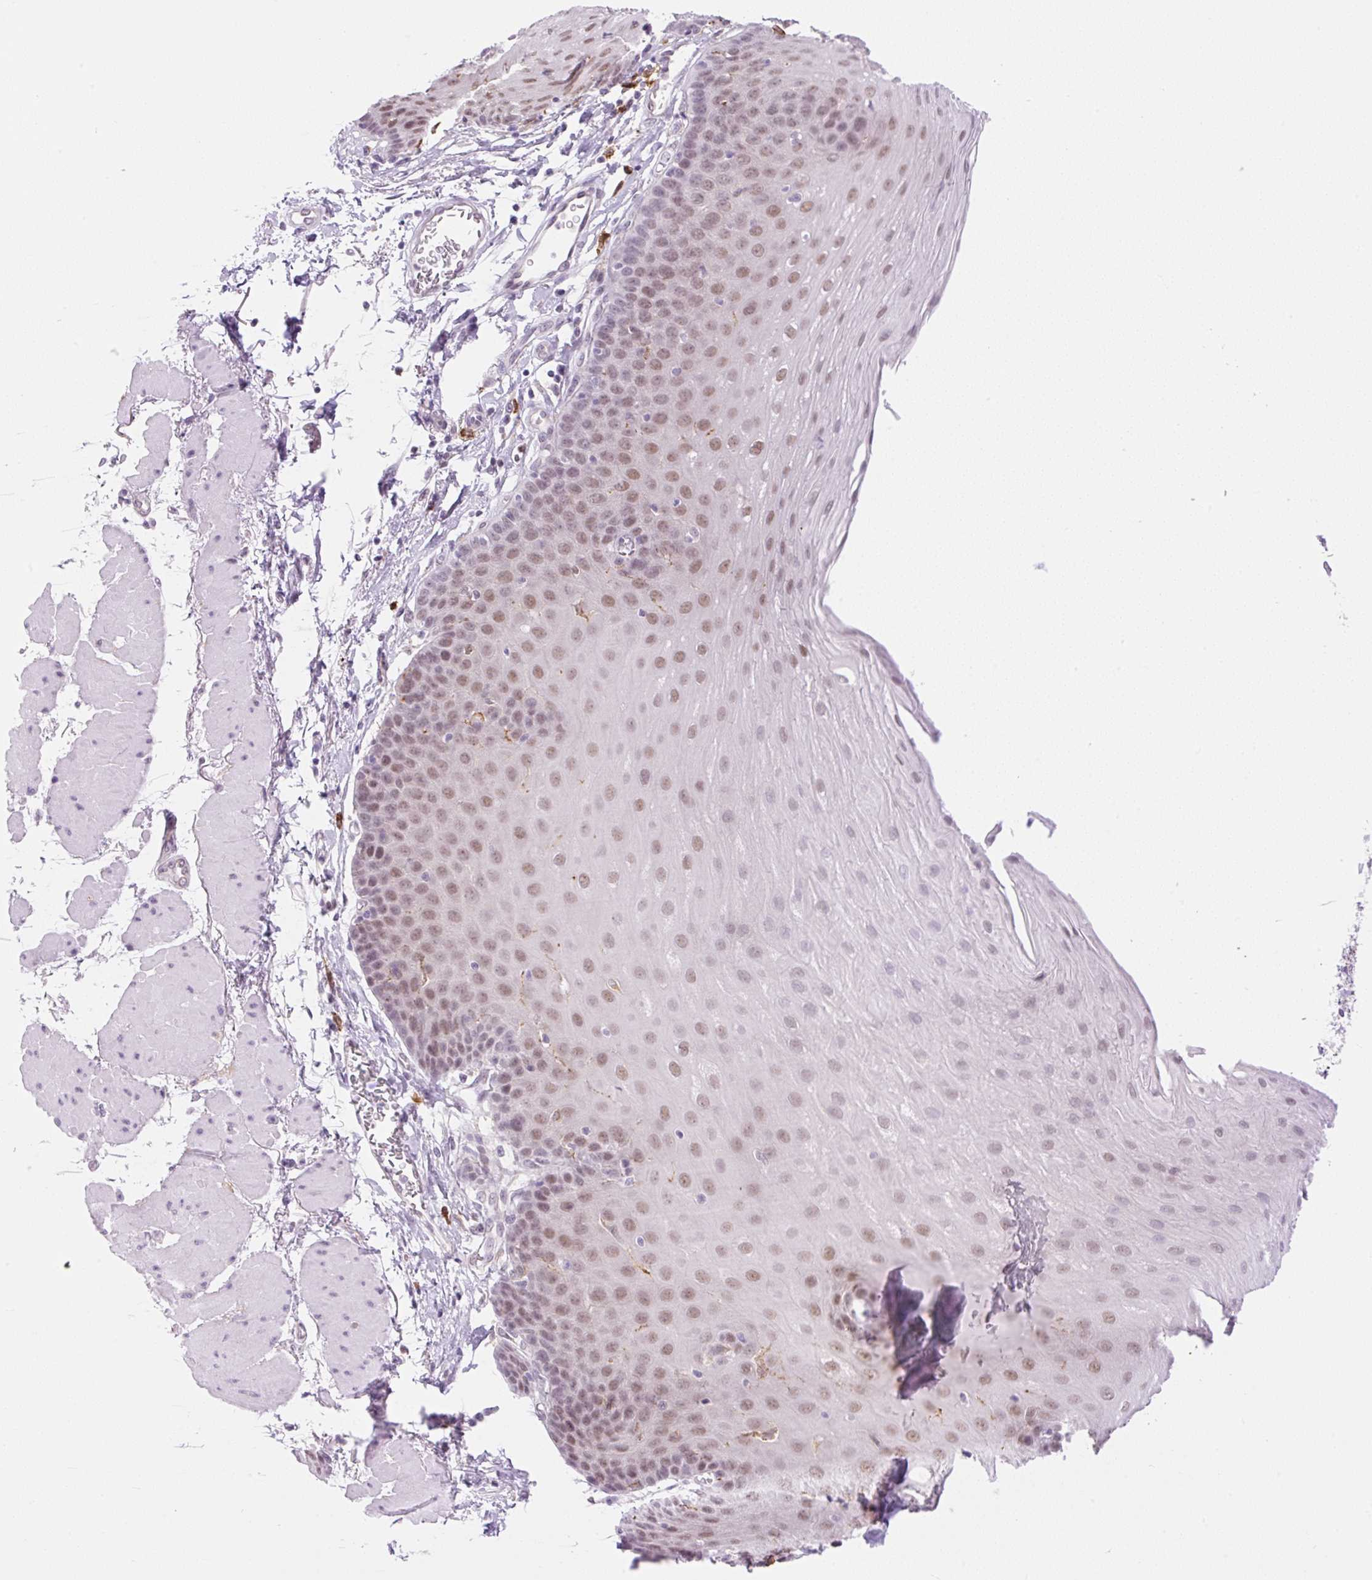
{"staining": {"intensity": "moderate", "quantity": ">75%", "location": "nuclear"}, "tissue": "esophagus", "cell_type": "Squamous epithelial cells", "image_type": "normal", "snomed": [{"axis": "morphology", "description": "Normal tissue, NOS"}, {"axis": "topography", "description": "Esophagus"}], "caption": "Immunohistochemical staining of benign esophagus shows moderate nuclear protein positivity in approximately >75% of squamous epithelial cells.", "gene": "PALM3", "patient": {"sex": "female", "age": 81}}